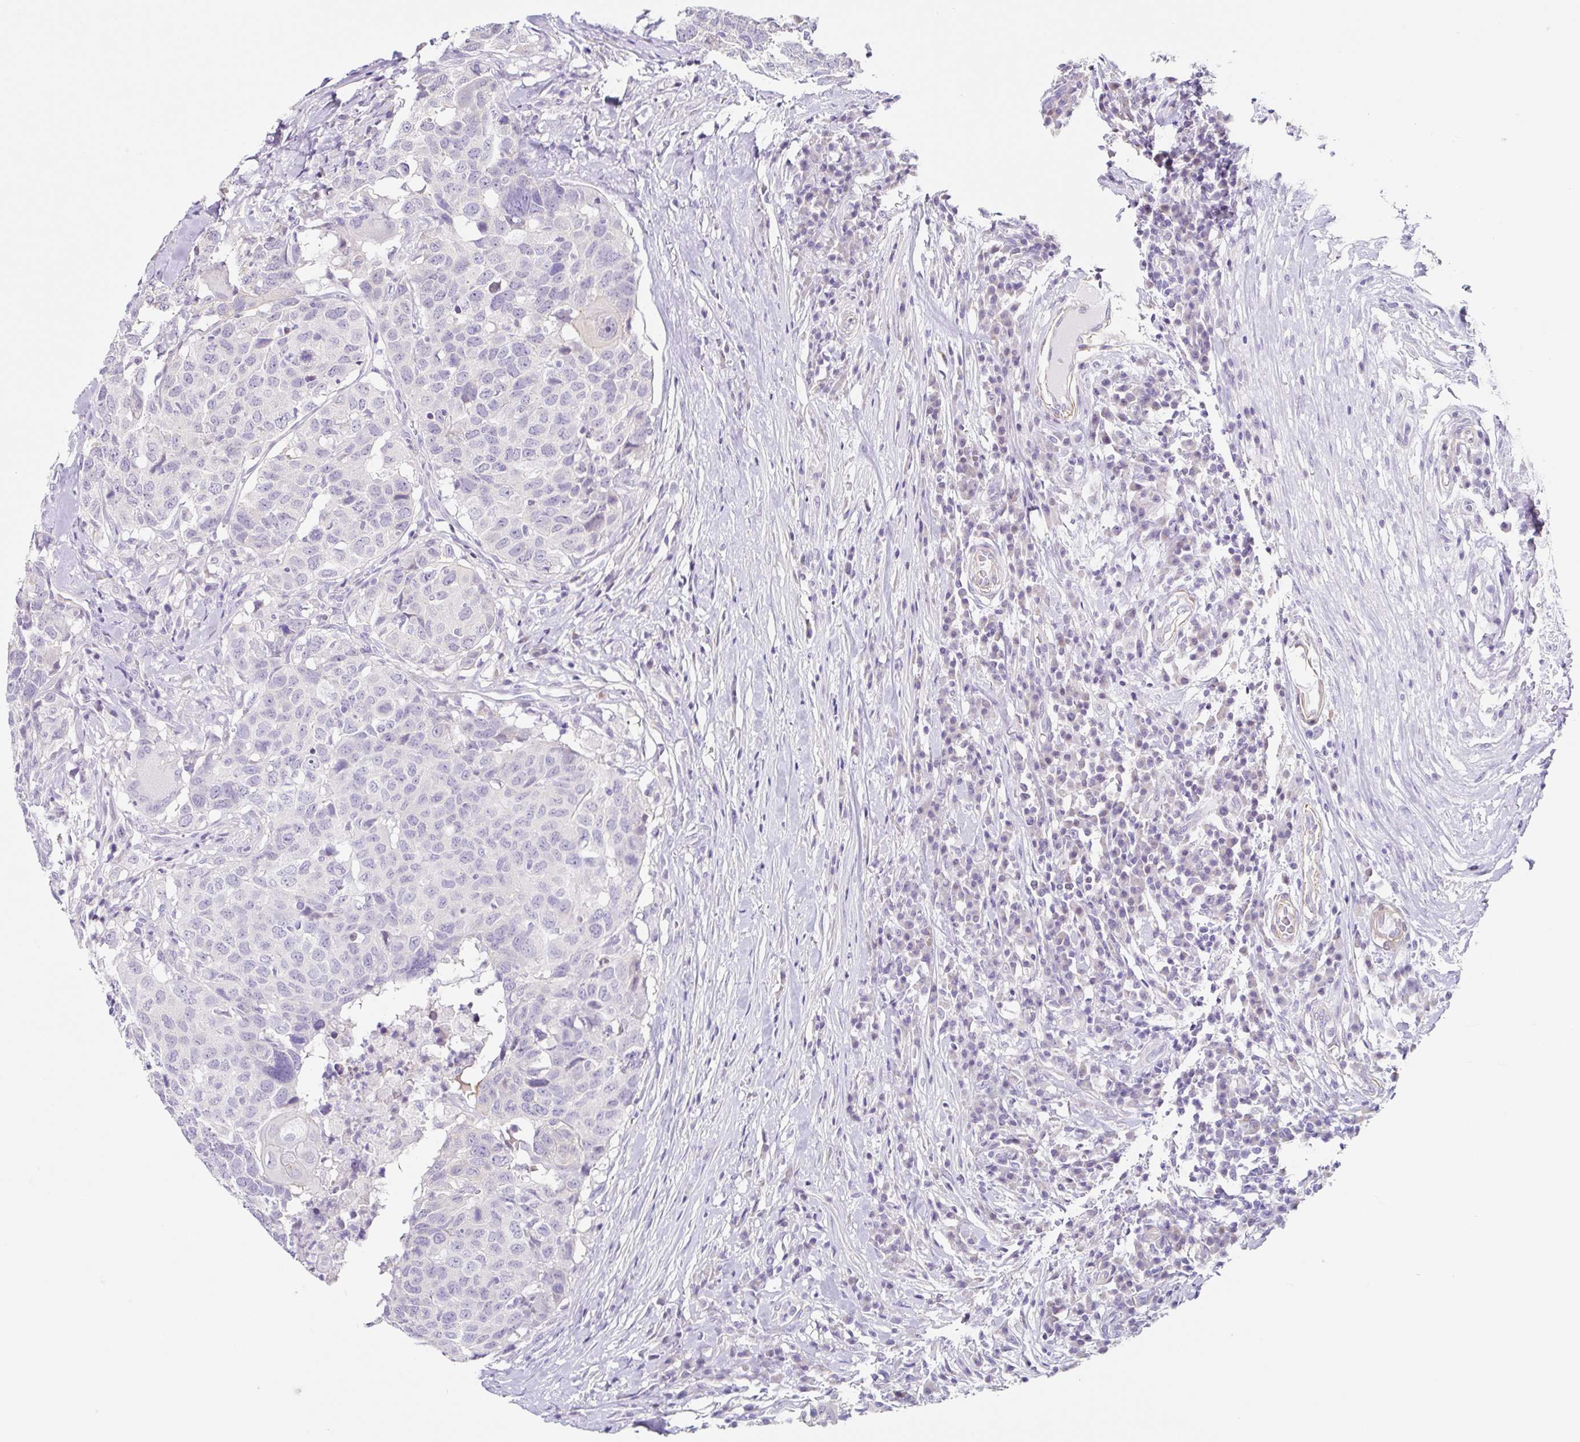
{"staining": {"intensity": "negative", "quantity": "none", "location": "none"}, "tissue": "head and neck cancer", "cell_type": "Tumor cells", "image_type": "cancer", "snomed": [{"axis": "morphology", "description": "Normal tissue, NOS"}, {"axis": "morphology", "description": "Squamous cell carcinoma, NOS"}, {"axis": "topography", "description": "Skeletal muscle"}, {"axis": "topography", "description": "Vascular tissue"}, {"axis": "topography", "description": "Peripheral nerve tissue"}, {"axis": "topography", "description": "Head-Neck"}], "caption": "This is a histopathology image of immunohistochemistry (IHC) staining of squamous cell carcinoma (head and neck), which shows no positivity in tumor cells. (Stains: DAB immunohistochemistry with hematoxylin counter stain, Microscopy: brightfield microscopy at high magnification).", "gene": "DCAF17", "patient": {"sex": "male", "age": 66}}